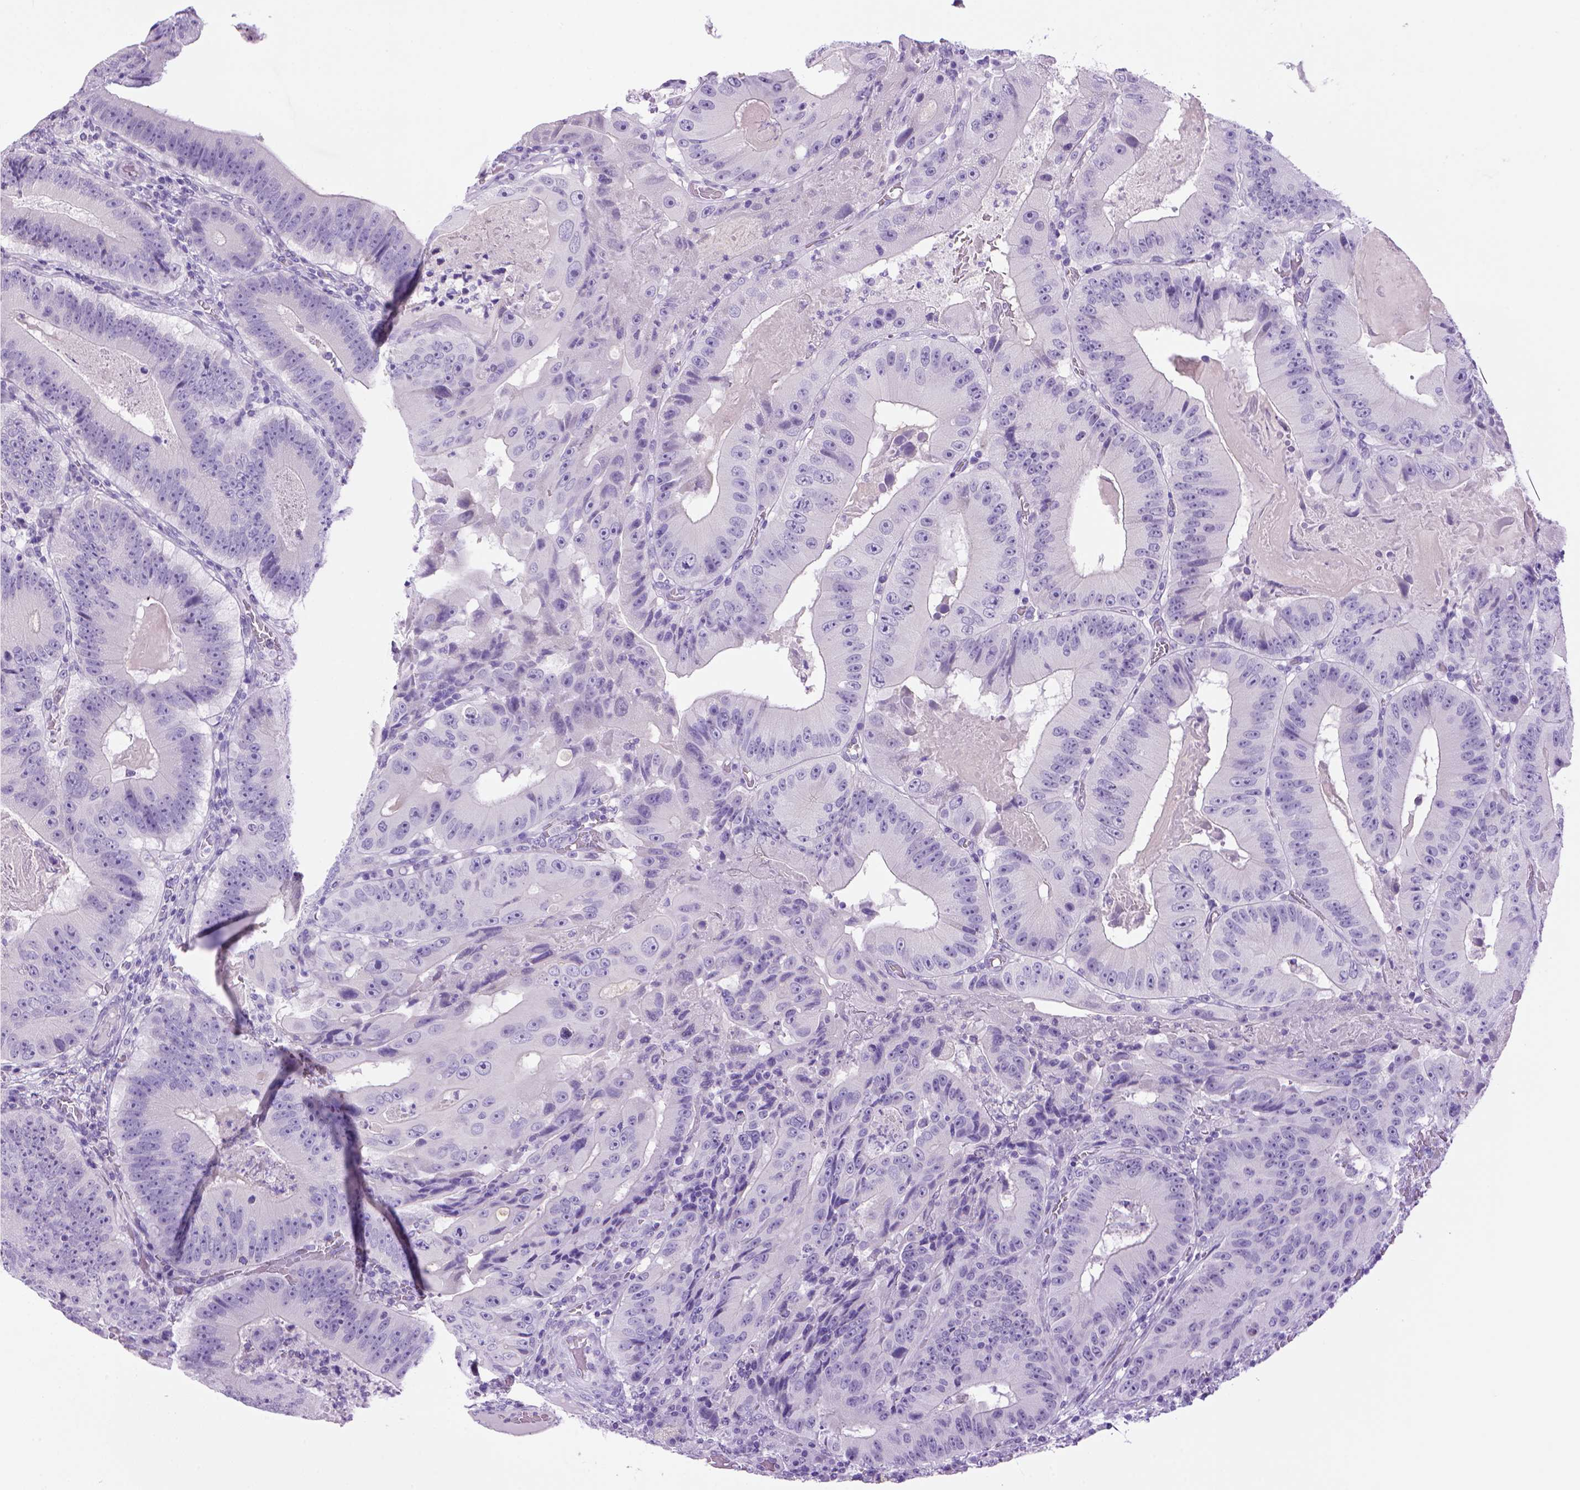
{"staining": {"intensity": "negative", "quantity": "none", "location": "none"}, "tissue": "colorectal cancer", "cell_type": "Tumor cells", "image_type": "cancer", "snomed": [{"axis": "morphology", "description": "Adenocarcinoma, NOS"}, {"axis": "topography", "description": "Colon"}], "caption": "Immunohistochemistry (IHC) of colorectal adenocarcinoma reveals no staining in tumor cells.", "gene": "SGCG", "patient": {"sex": "female", "age": 86}}